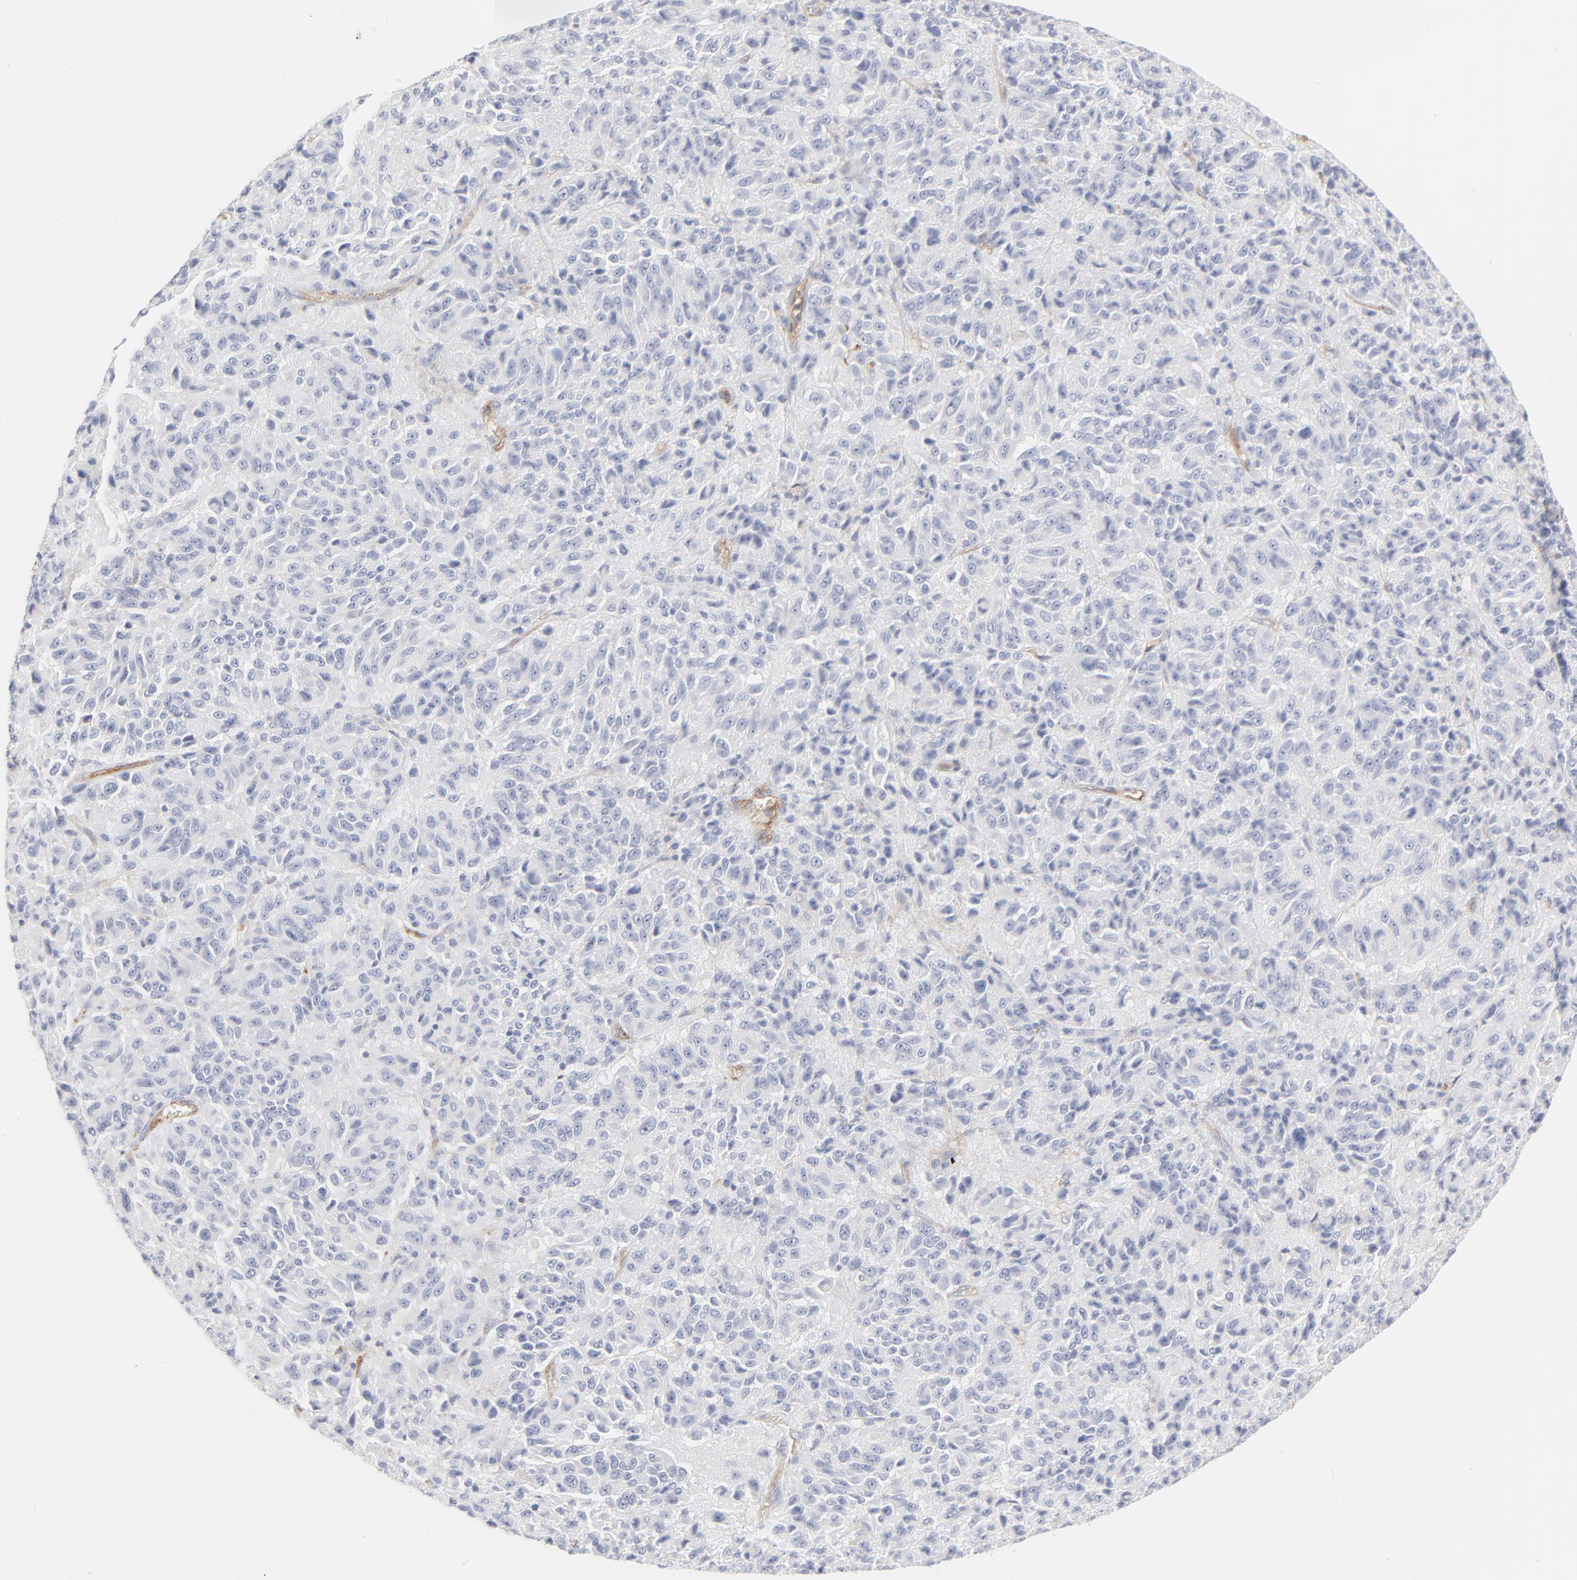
{"staining": {"intensity": "negative", "quantity": "none", "location": "none"}, "tissue": "melanoma", "cell_type": "Tumor cells", "image_type": "cancer", "snomed": [{"axis": "morphology", "description": "Malignant melanoma, Metastatic site"}, {"axis": "topography", "description": "Lung"}], "caption": "Image shows no protein staining in tumor cells of malignant melanoma (metastatic site) tissue.", "gene": "ITGA5", "patient": {"sex": "male", "age": 64}}